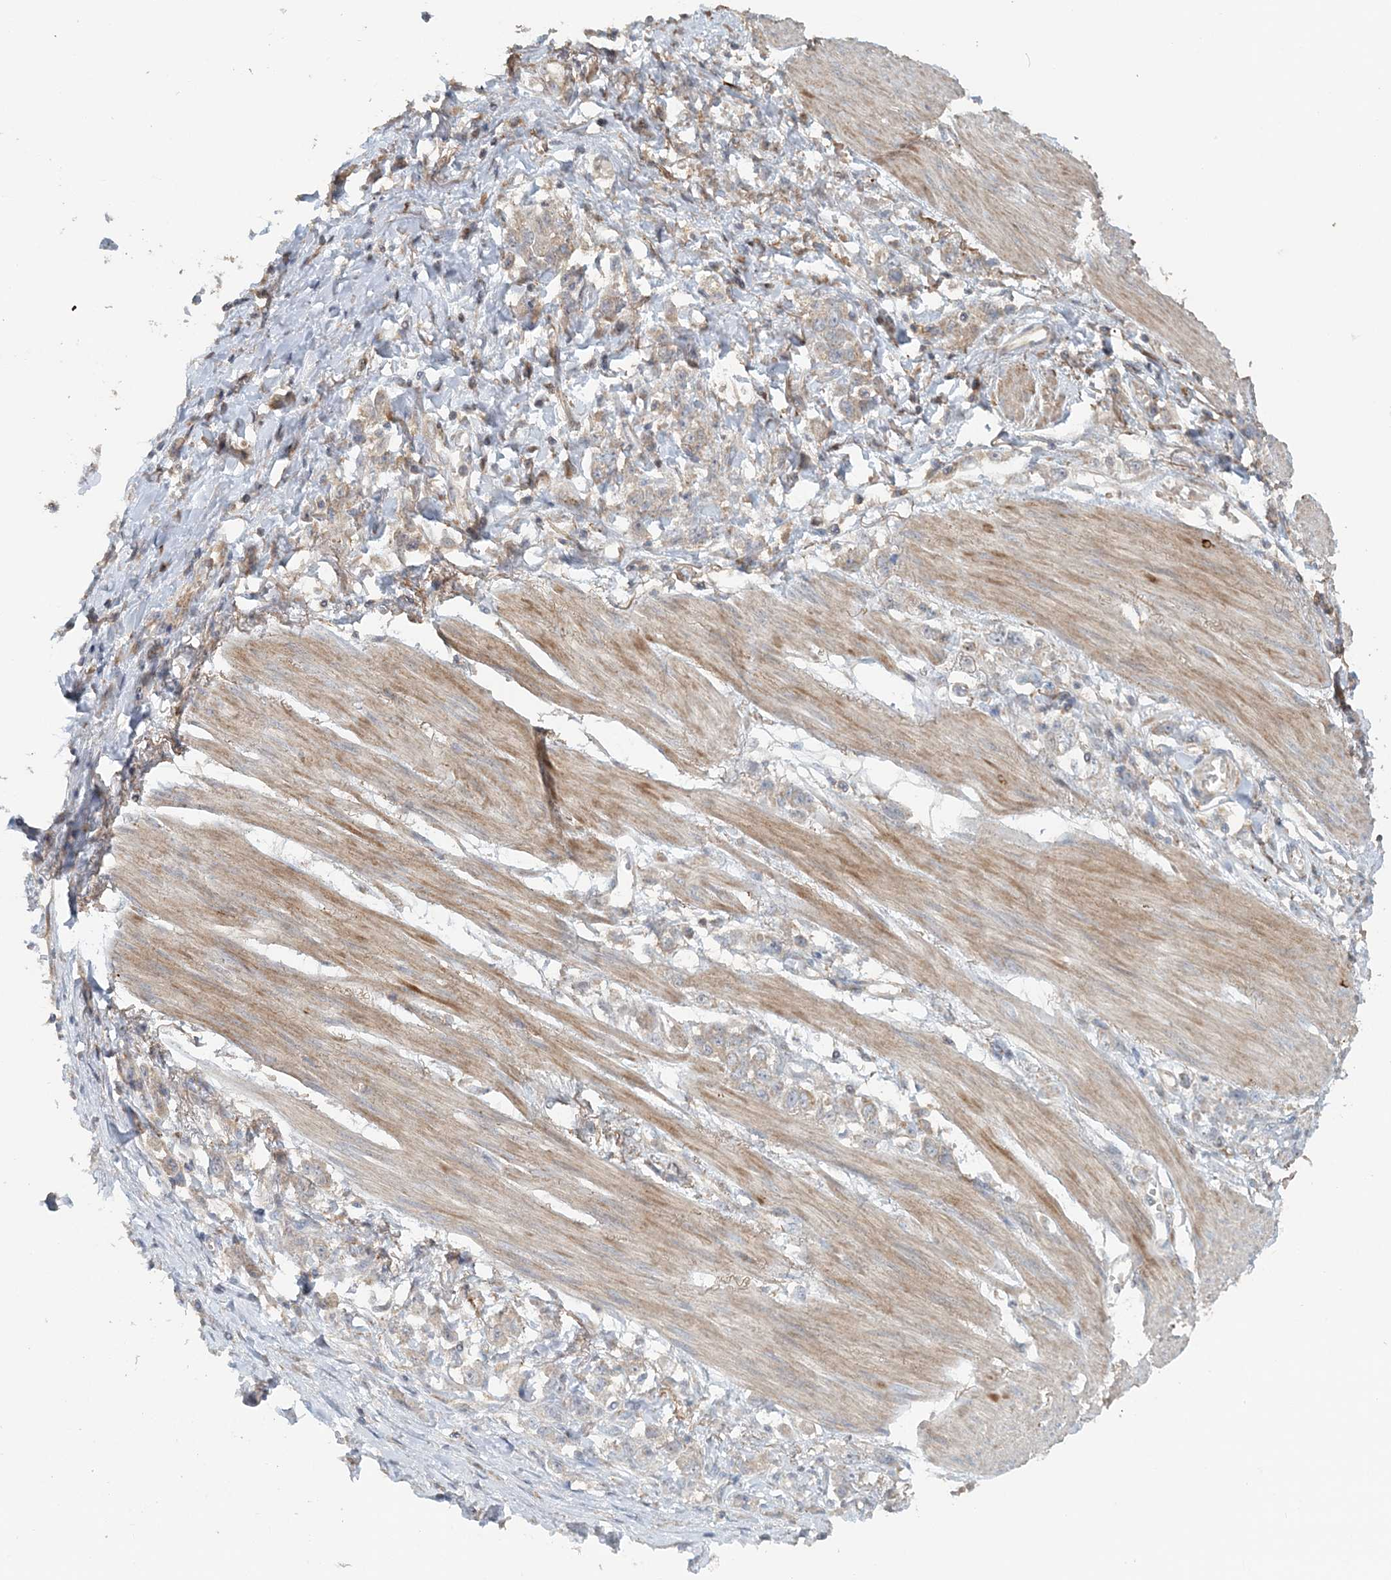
{"staining": {"intensity": "weak", "quantity": "25%-75%", "location": "cytoplasmic/membranous"}, "tissue": "stomach cancer", "cell_type": "Tumor cells", "image_type": "cancer", "snomed": [{"axis": "morphology", "description": "Adenocarcinoma, NOS"}, {"axis": "topography", "description": "Stomach"}], "caption": "This is an image of immunohistochemistry staining of stomach cancer, which shows weak expression in the cytoplasmic/membranous of tumor cells.", "gene": "MMUT", "patient": {"sex": "female", "age": 76}}